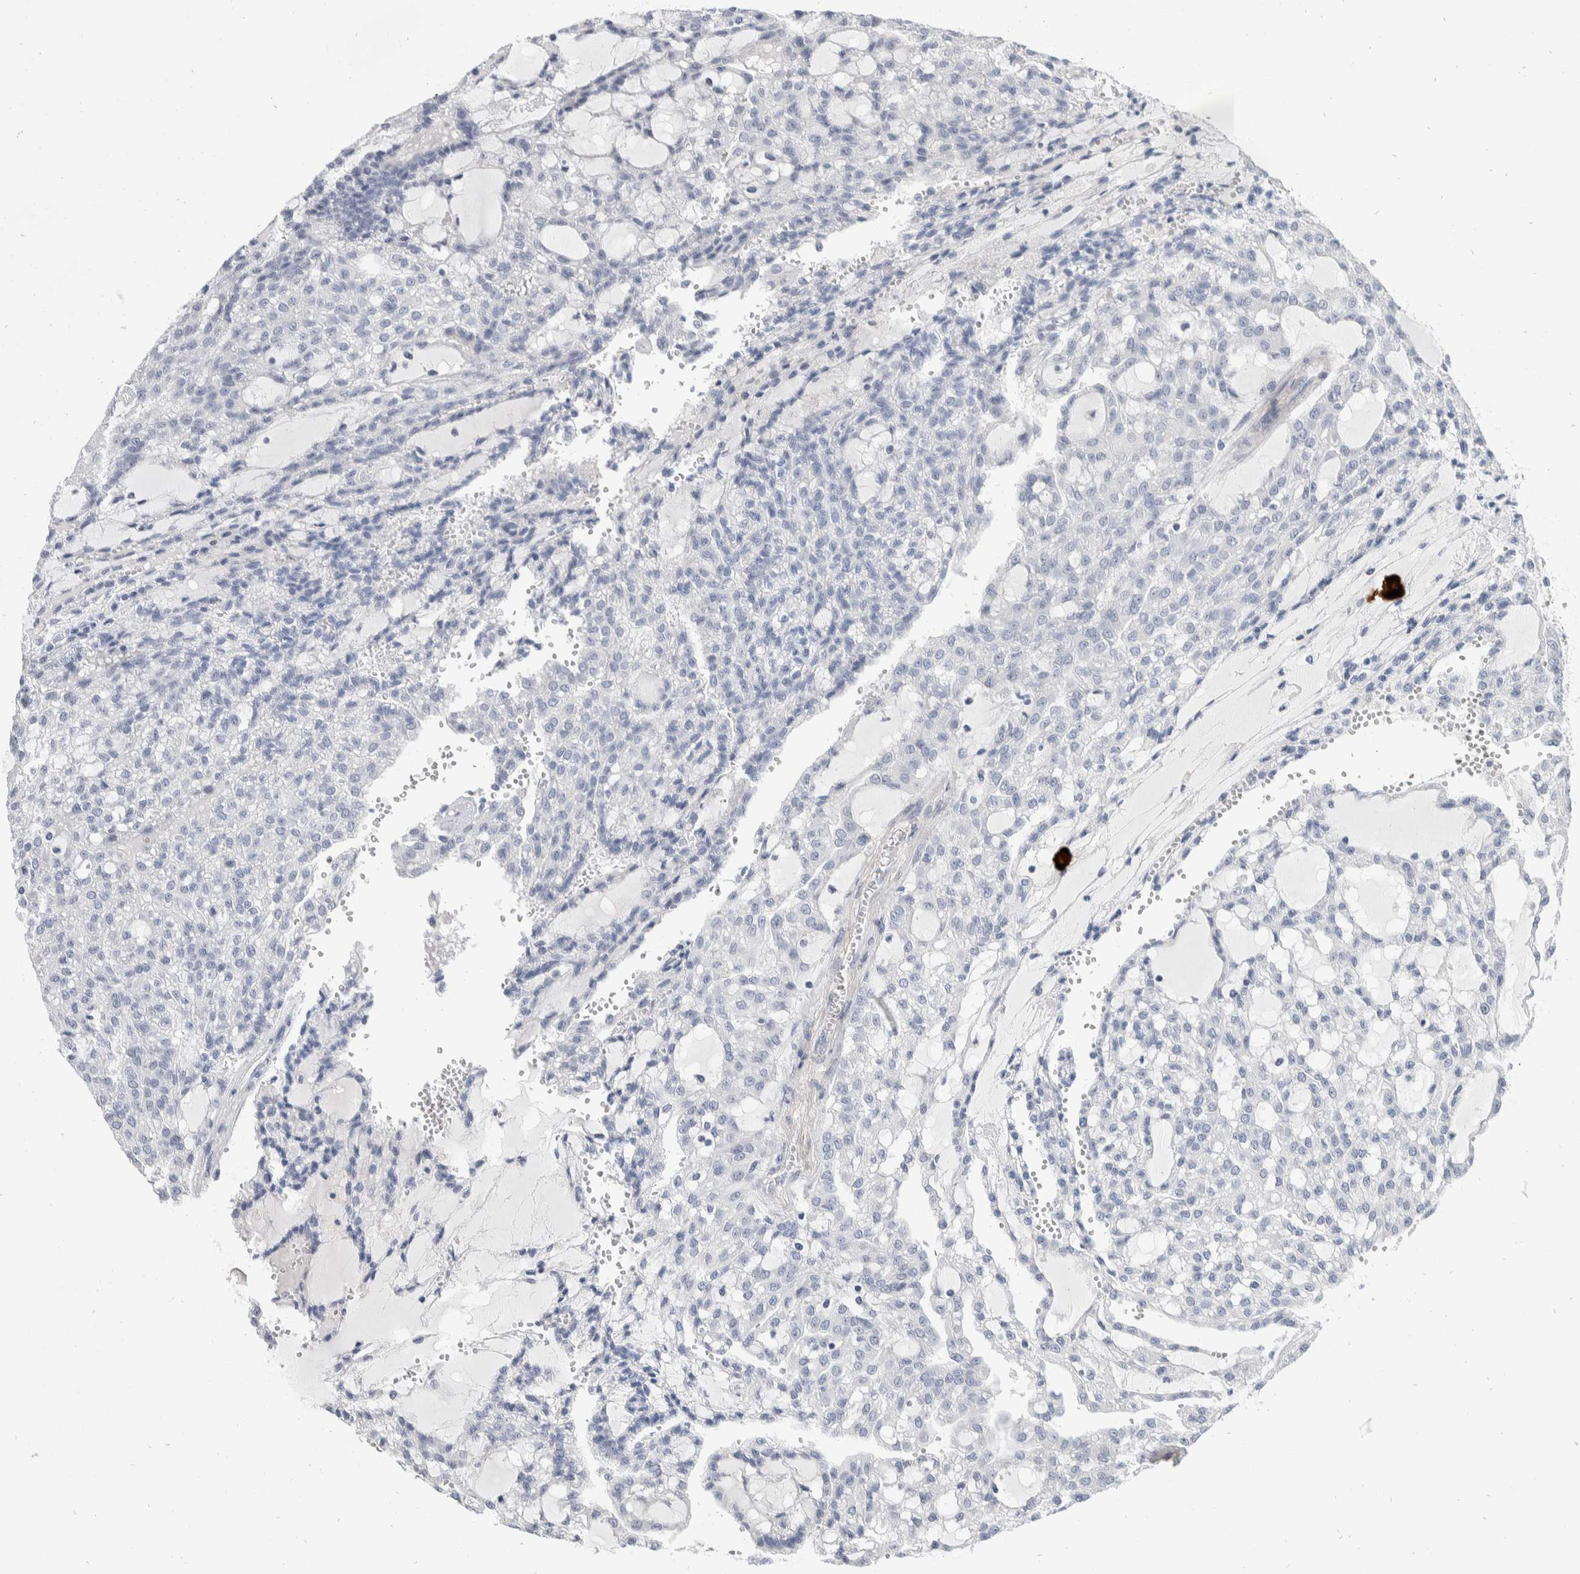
{"staining": {"intensity": "negative", "quantity": "none", "location": "none"}, "tissue": "renal cancer", "cell_type": "Tumor cells", "image_type": "cancer", "snomed": [{"axis": "morphology", "description": "Adenocarcinoma, NOS"}, {"axis": "topography", "description": "Kidney"}], "caption": "Immunohistochemical staining of human adenocarcinoma (renal) exhibits no significant staining in tumor cells.", "gene": "CATSPERD", "patient": {"sex": "male", "age": 63}}